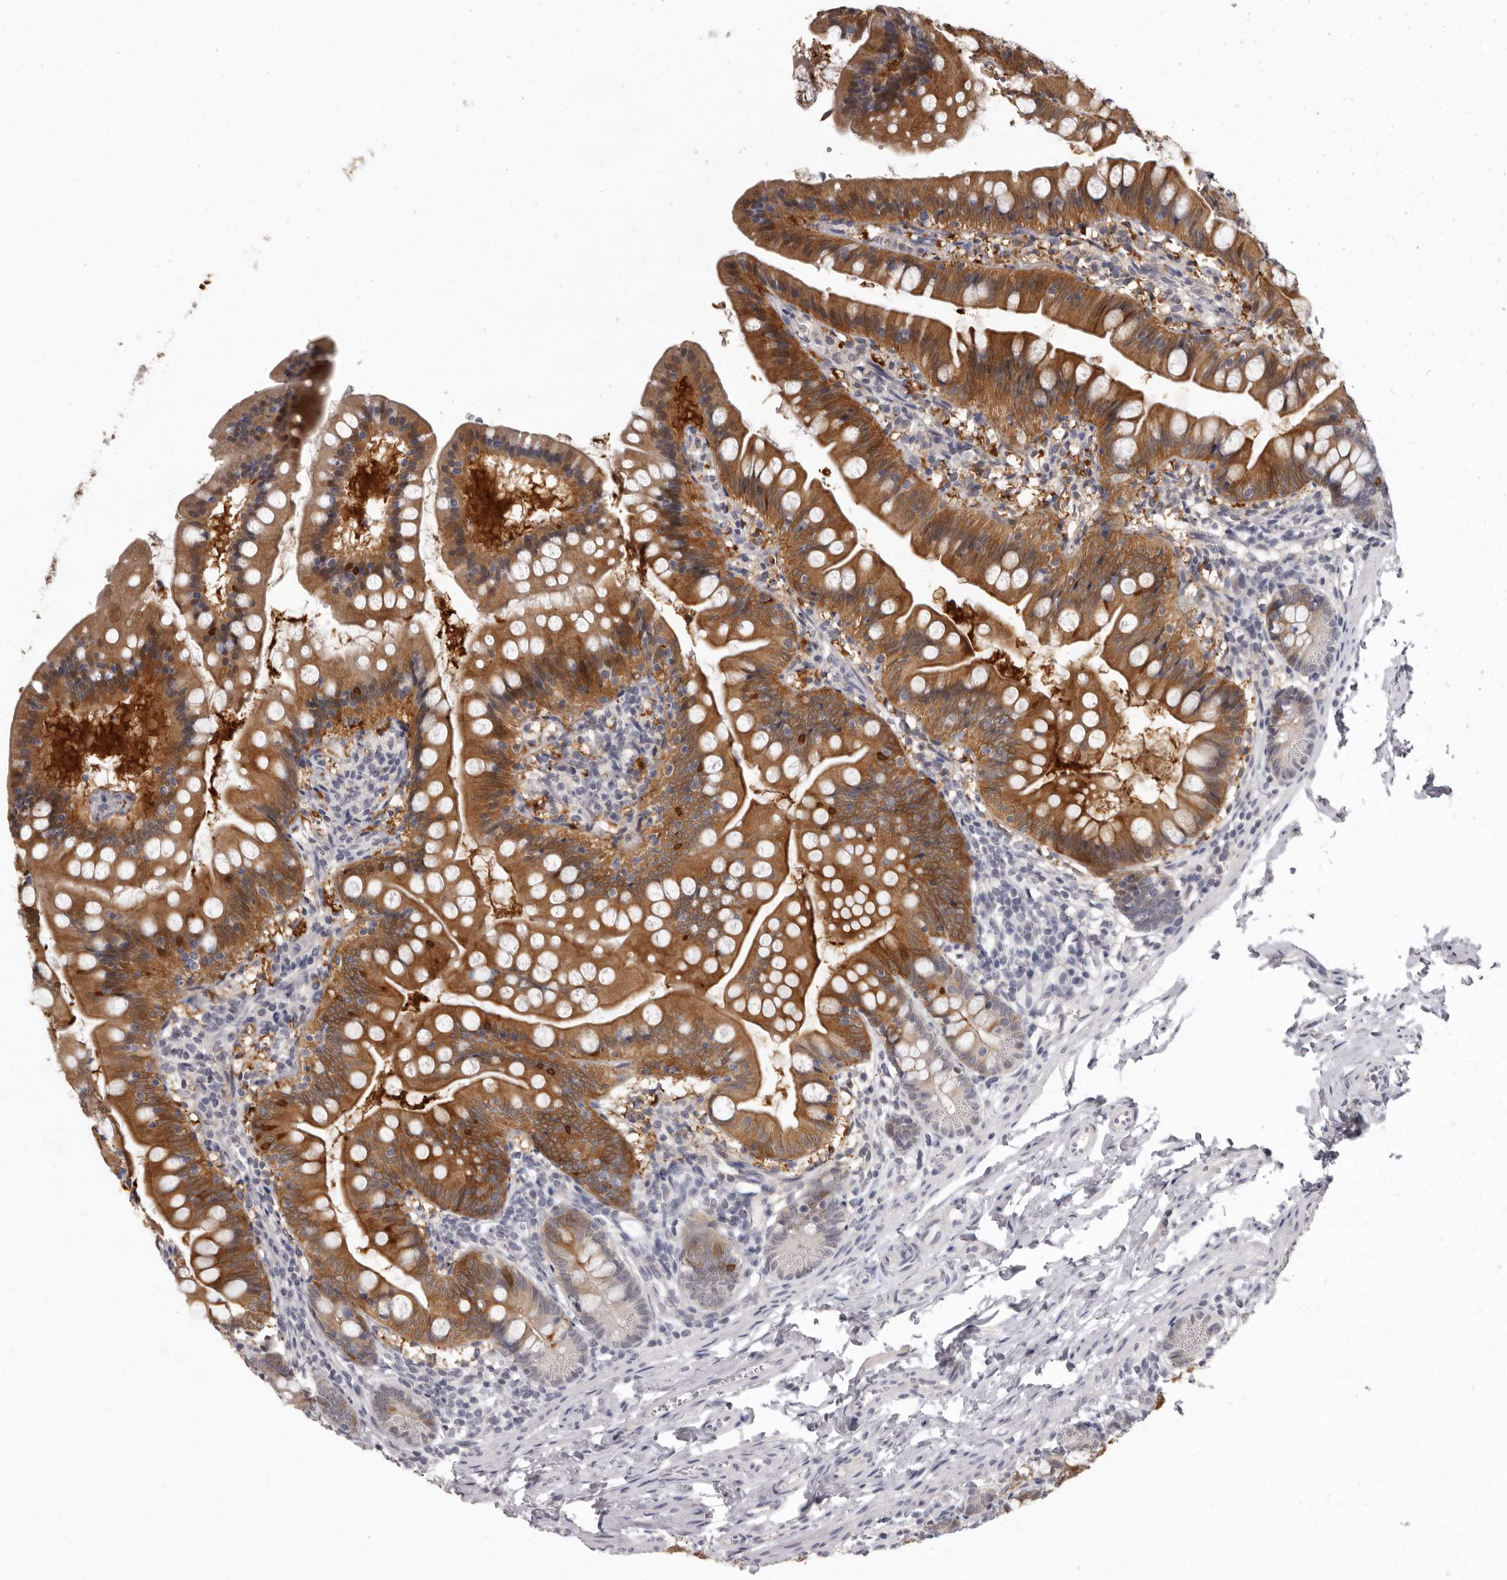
{"staining": {"intensity": "strong", "quantity": ">75%", "location": "cytoplasmic/membranous"}, "tissue": "small intestine", "cell_type": "Glandular cells", "image_type": "normal", "snomed": [{"axis": "morphology", "description": "Normal tissue, NOS"}, {"axis": "topography", "description": "Small intestine"}], "caption": "Benign small intestine was stained to show a protein in brown. There is high levels of strong cytoplasmic/membranous staining in about >75% of glandular cells. The protein of interest is shown in brown color, while the nuclei are stained blue.", "gene": "SULT1E1", "patient": {"sex": "male", "age": 7}}